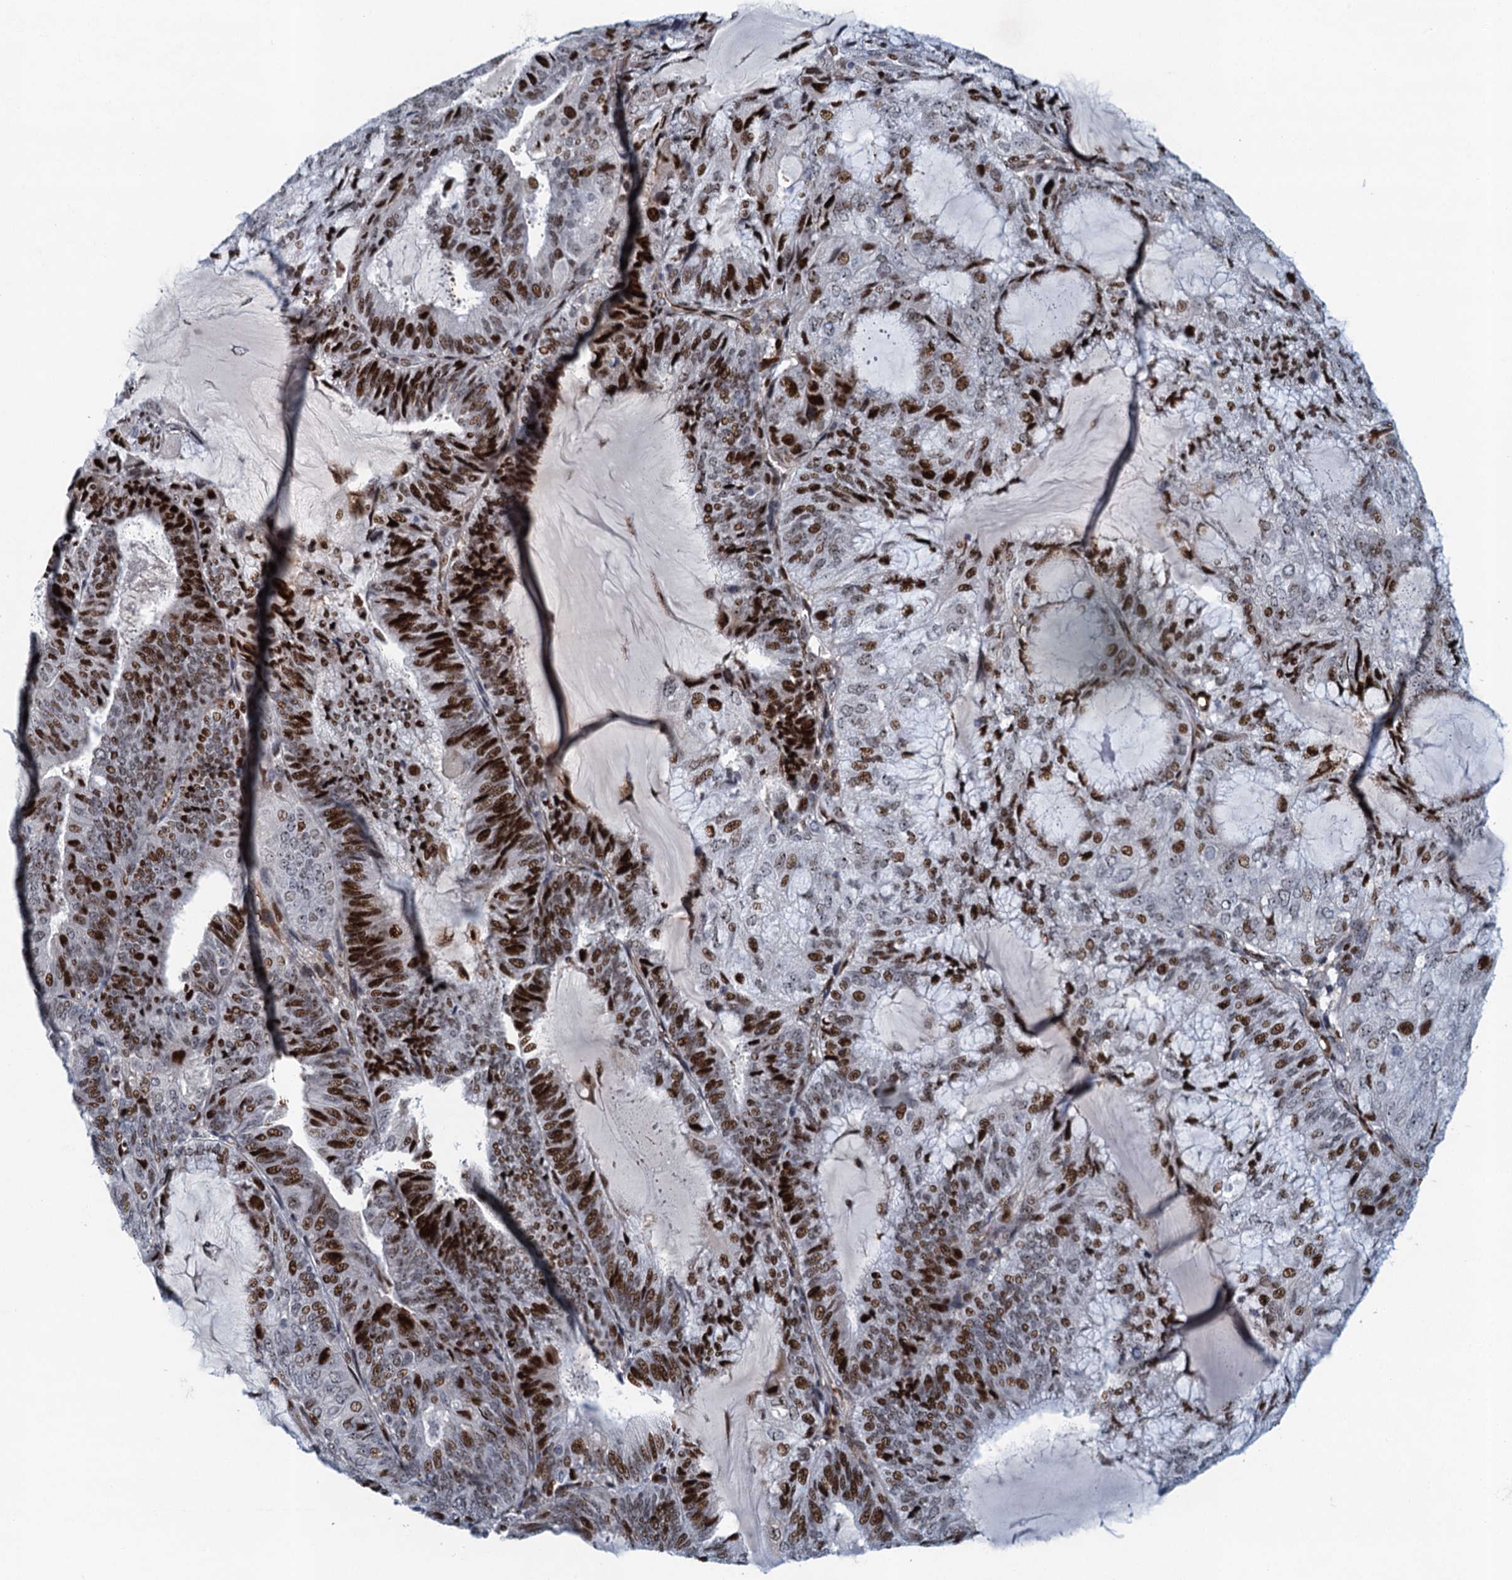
{"staining": {"intensity": "strong", "quantity": "25%-75%", "location": "nuclear"}, "tissue": "endometrial cancer", "cell_type": "Tumor cells", "image_type": "cancer", "snomed": [{"axis": "morphology", "description": "Adenocarcinoma, NOS"}, {"axis": "topography", "description": "Endometrium"}], "caption": "DAB immunohistochemical staining of endometrial cancer (adenocarcinoma) reveals strong nuclear protein staining in approximately 25%-75% of tumor cells.", "gene": "ANKRD13D", "patient": {"sex": "female", "age": 81}}